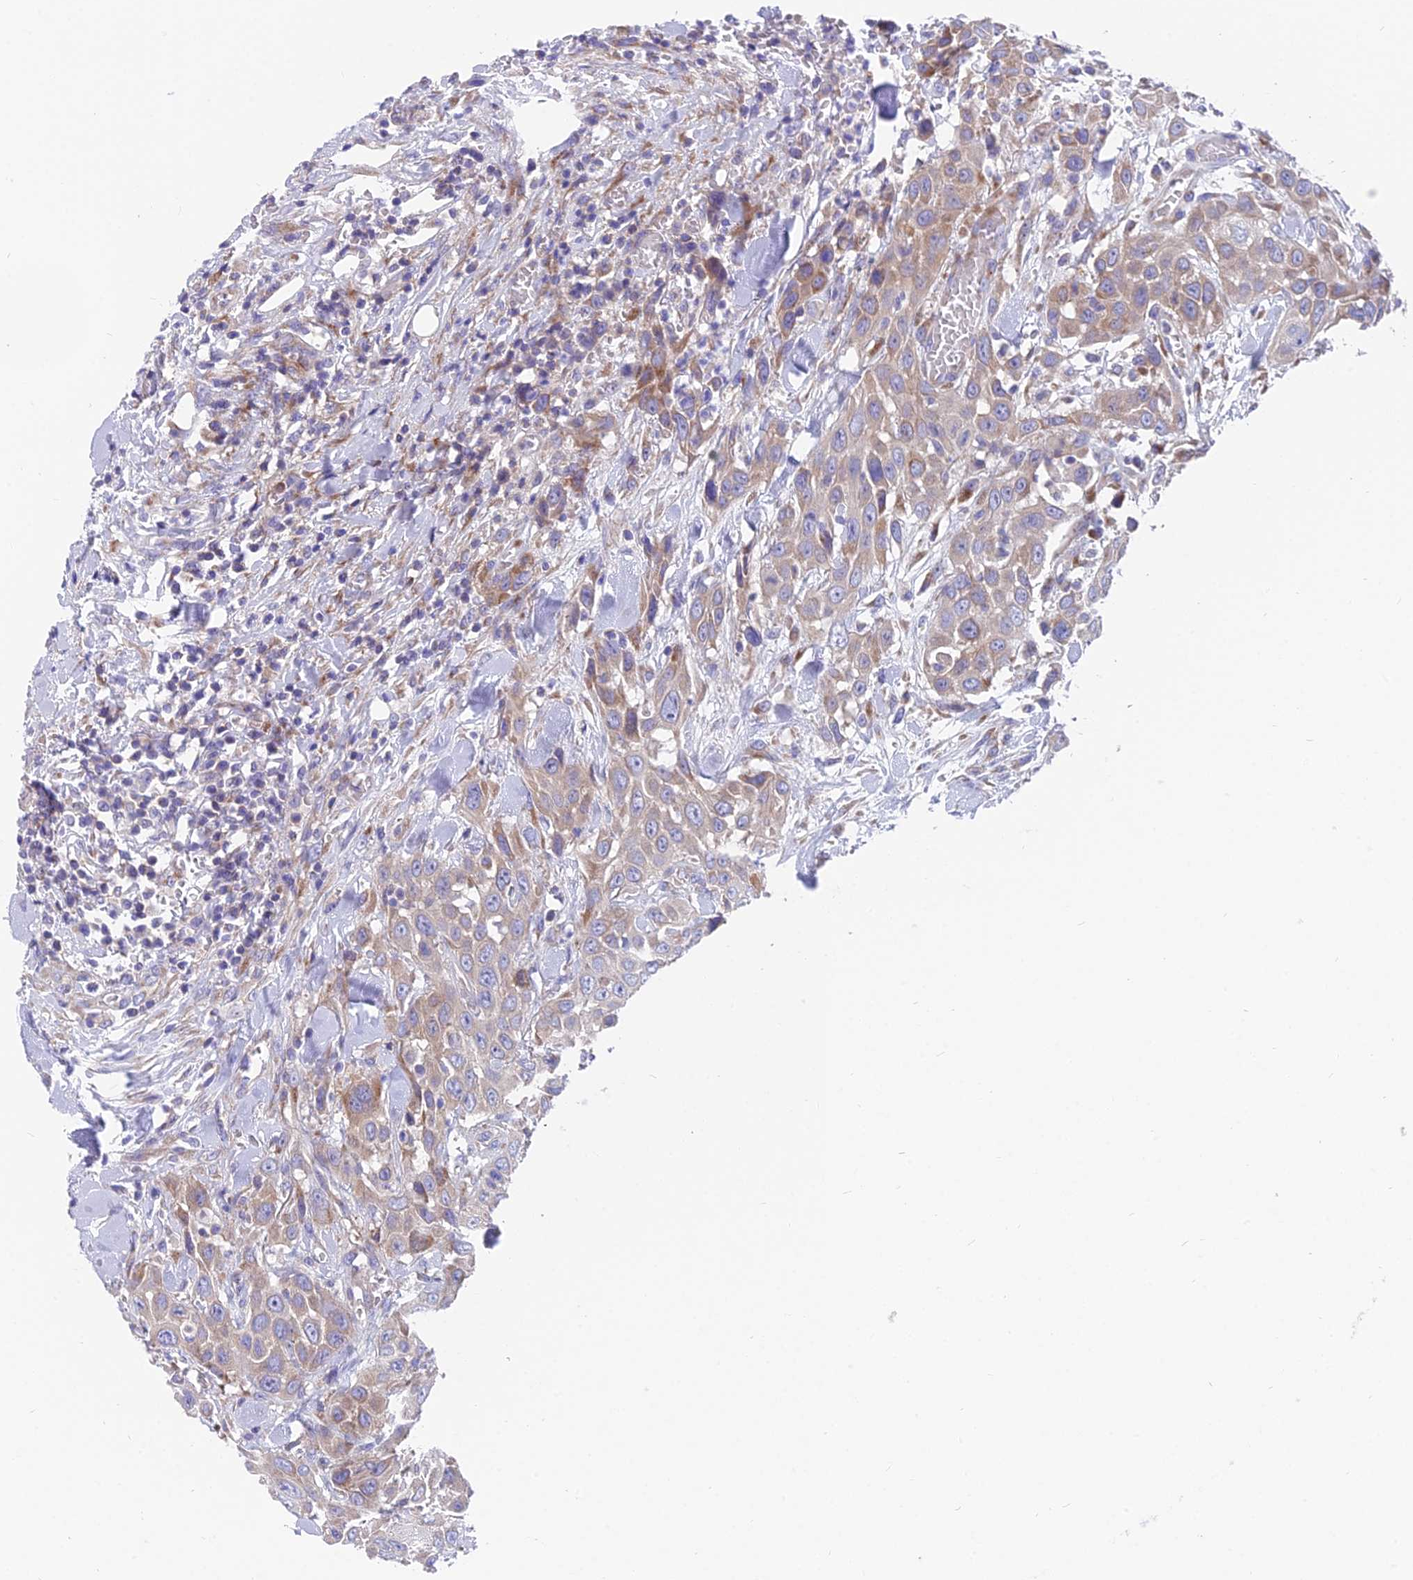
{"staining": {"intensity": "moderate", "quantity": "<25%", "location": "cytoplasmic/membranous"}, "tissue": "head and neck cancer", "cell_type": "Tumor cells", "image_type": "cancer", "snomed": [{"axis": "morphology", "description": "Squamous cell carcinoma, NOS"}, {"axis": "topography", "description": "Head-Neck"}], "caption": "Head and neck squamous cell carcinoma stained for a protein reveals moderate cytoplasmic/membranous positivity in tumor cells. The staining was performed using DAB (3,3'-diaminobenzidine), with brown indicating positive protein expression. Nuclei are stained blue with hematoxylin.", "gene": "MVB12A", "patient": {"sex": "male", "age": 81}}